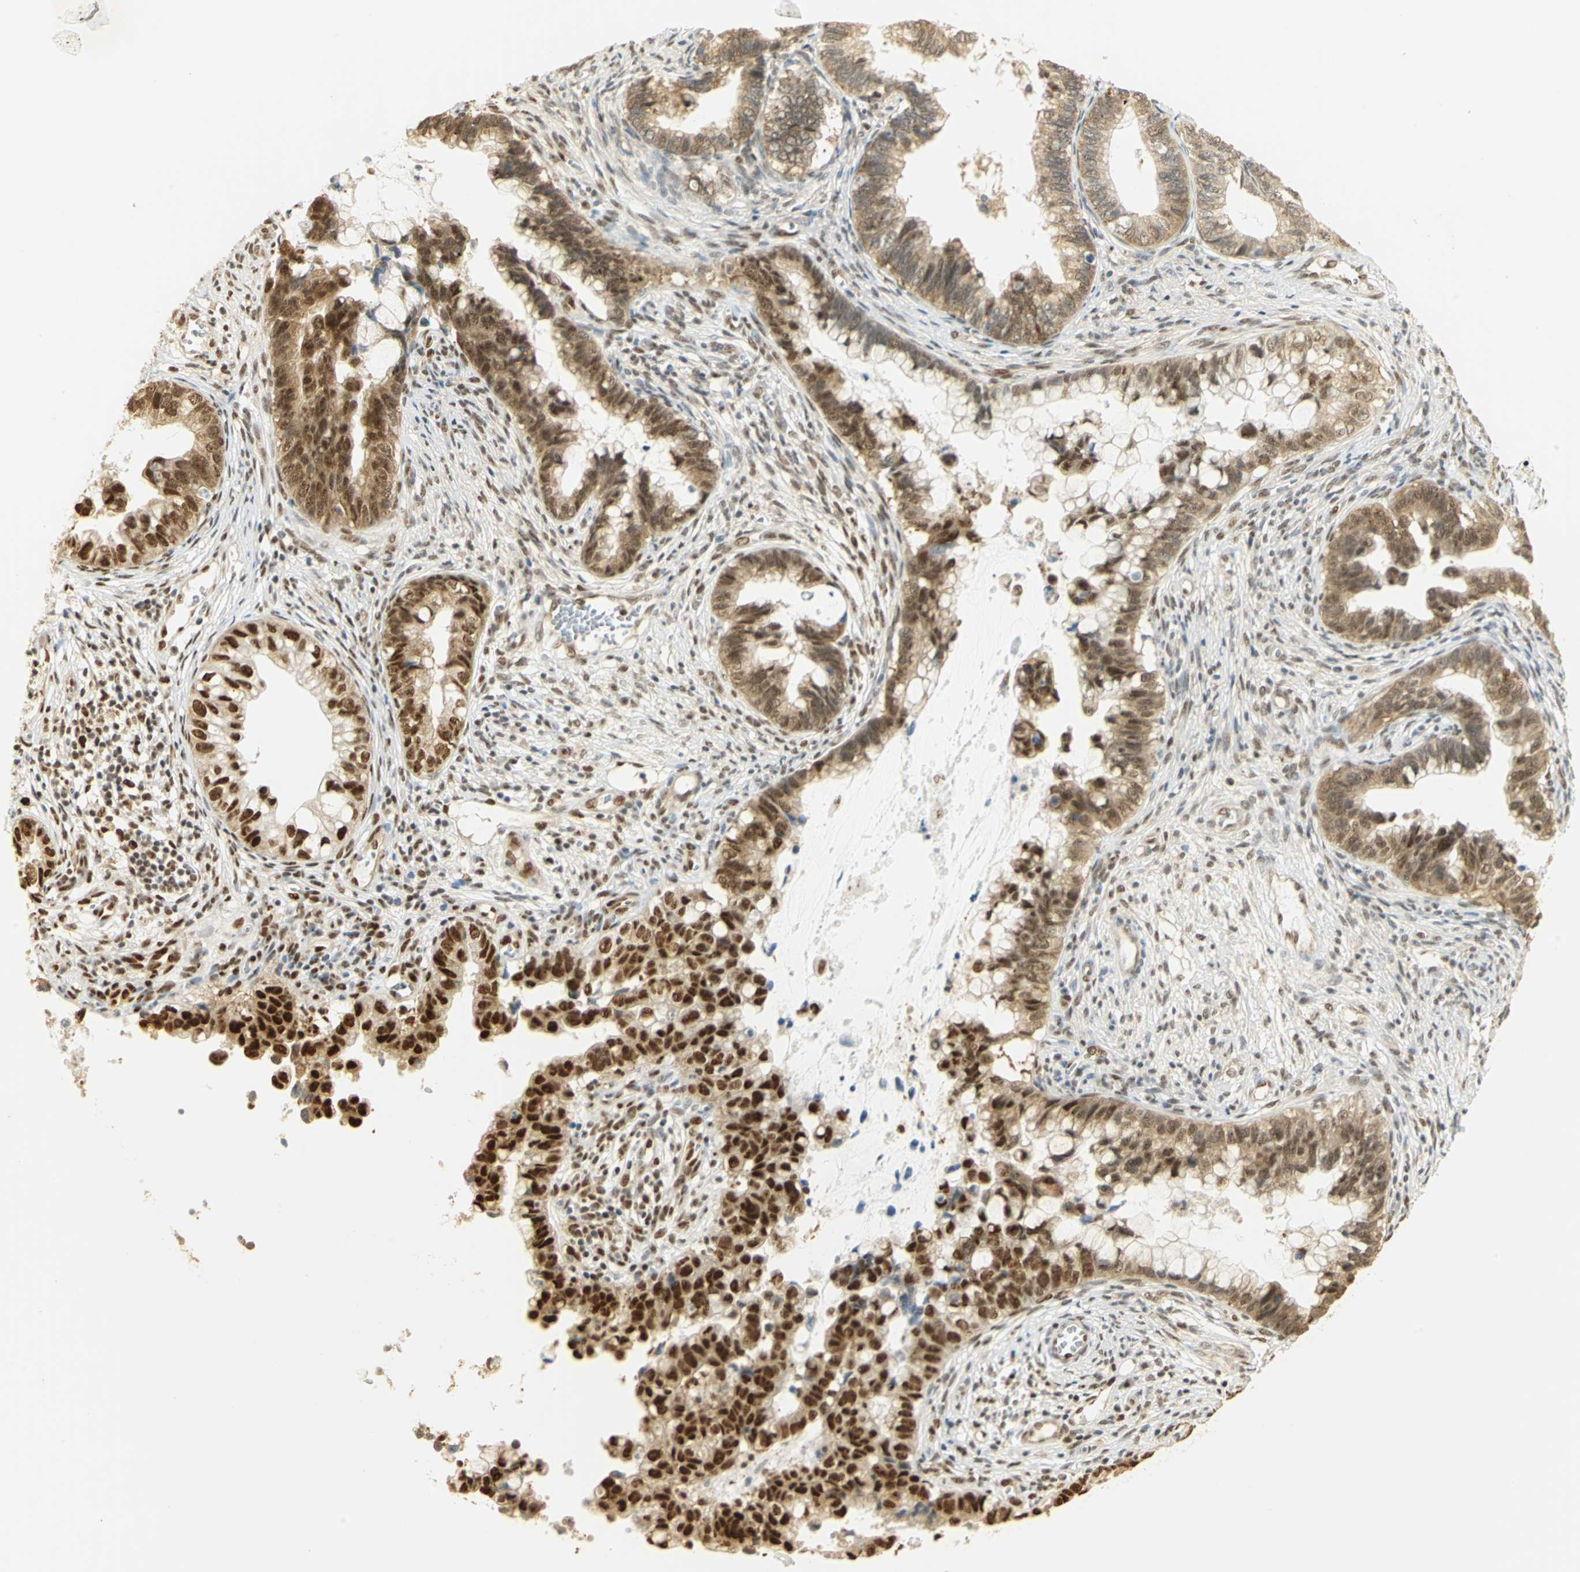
{"staining": {"intensity": "strong", "quantity": "25%-75%", "location": "cytoplasmic/membranous,nuclear"}, "tissue": "cervical cancer", "cell_type": "Tumor cells", "image_type": "cancer", "snomed": [{"axis": "morphology", "description": "Adenocarcinoma, NOS"}, {"axis": "topography", "description": "Cervix"}], "caption": "Cervical cancer (adenocarcinoma) tissue shows strong cytoplasmic/membranous and nuclear positivity in about 25%-75% of tumor cells", "gene": "DDX5", "patient": {"sex": "female", "age": 44}}